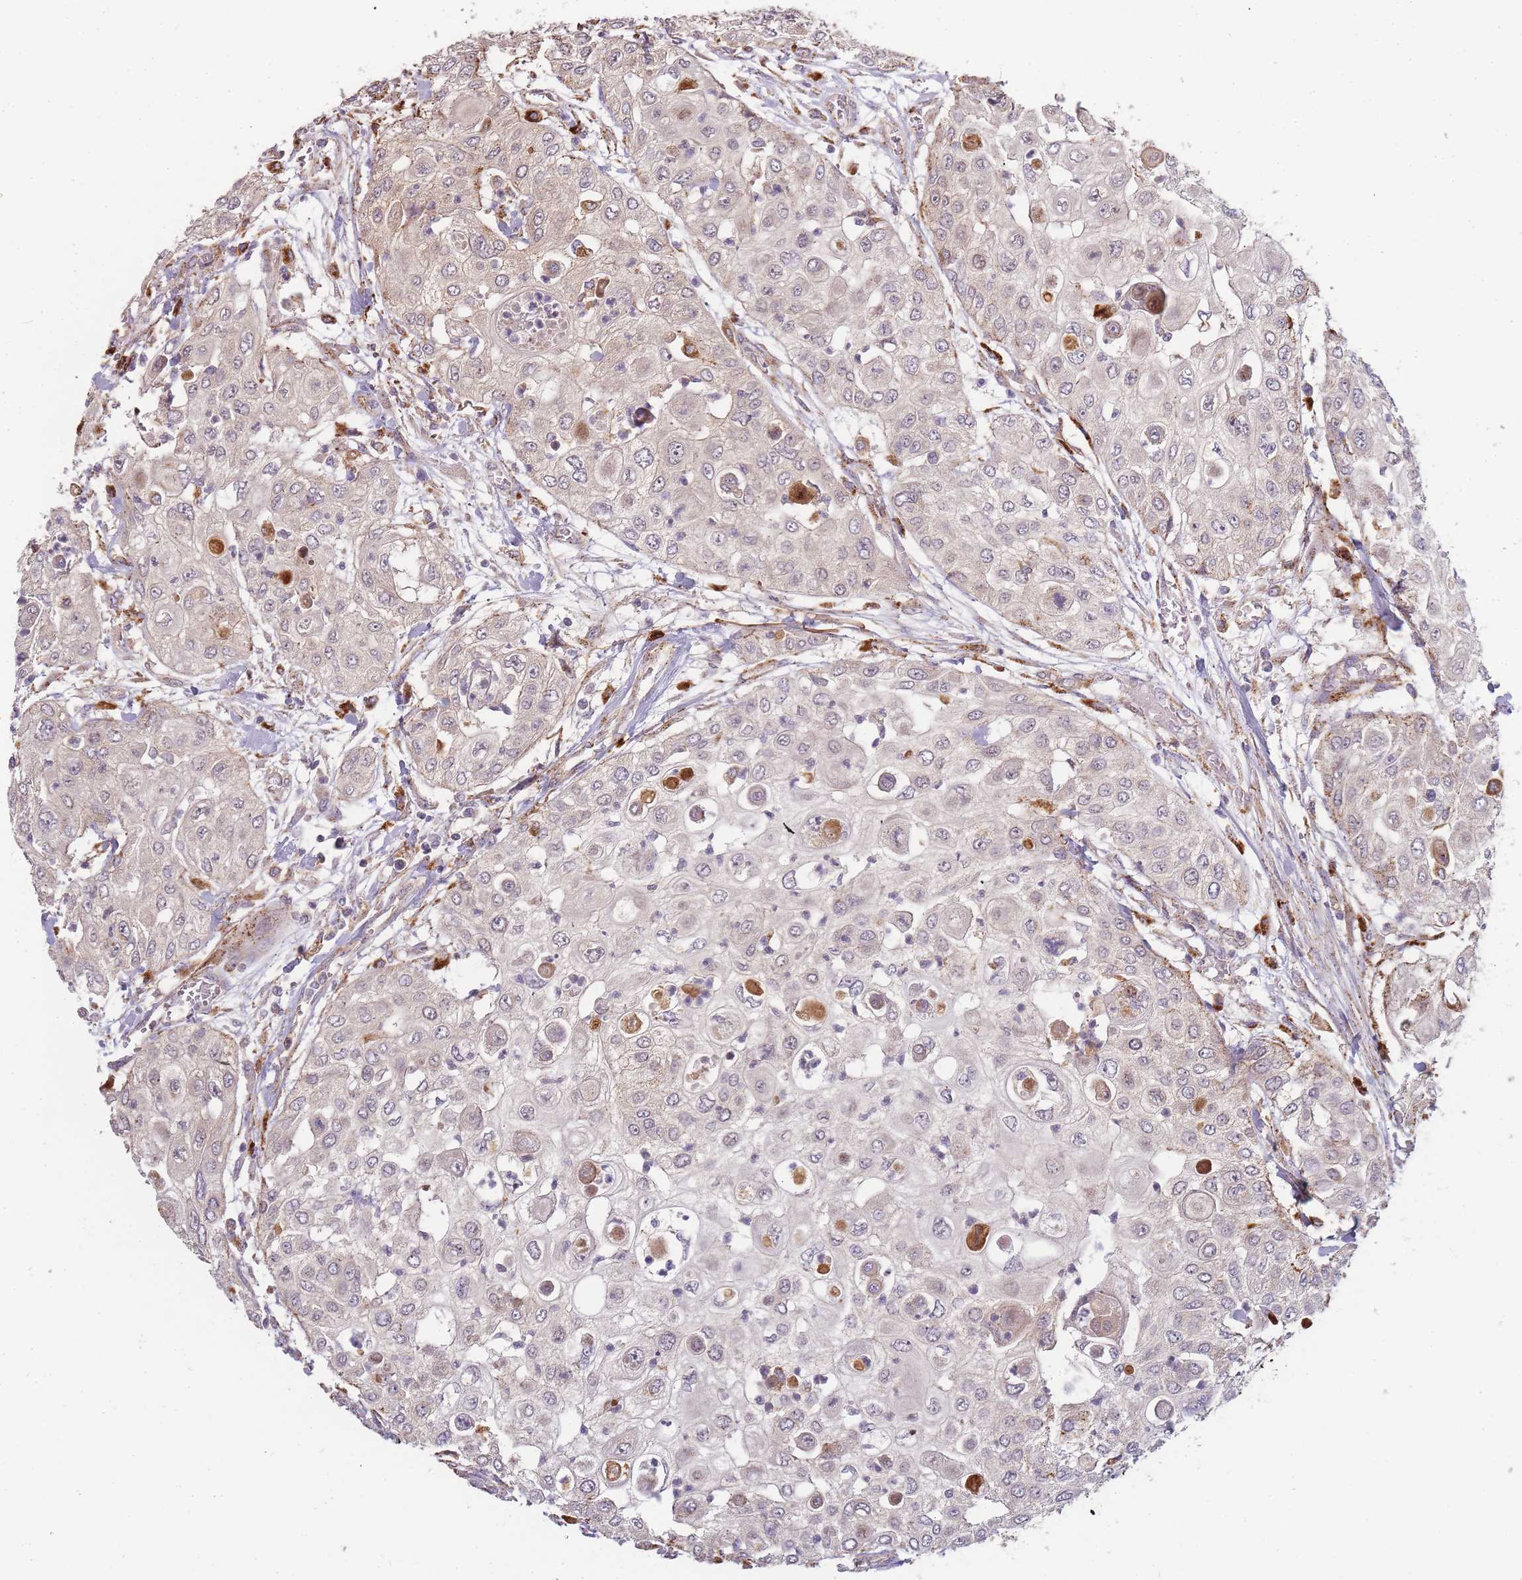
{"staining": {"intensity": "negative", "quantity": "none", "location": "none"}, "tissue": "urothelial cancer", "cell_type": "Tumor cells", "image_type": "cancer", "snomed": [{"axis": "morphology", "description": "Urothelial carcinoma, High grade"}, {"axis": "topography", "description": "Urinary bladder"}], "caption": "Protein analysis of urothelial cancer exhibits no significant positivity in tumor cells.", "gene": "ATG5", "patient": {"sex": "female", "age": 79}}